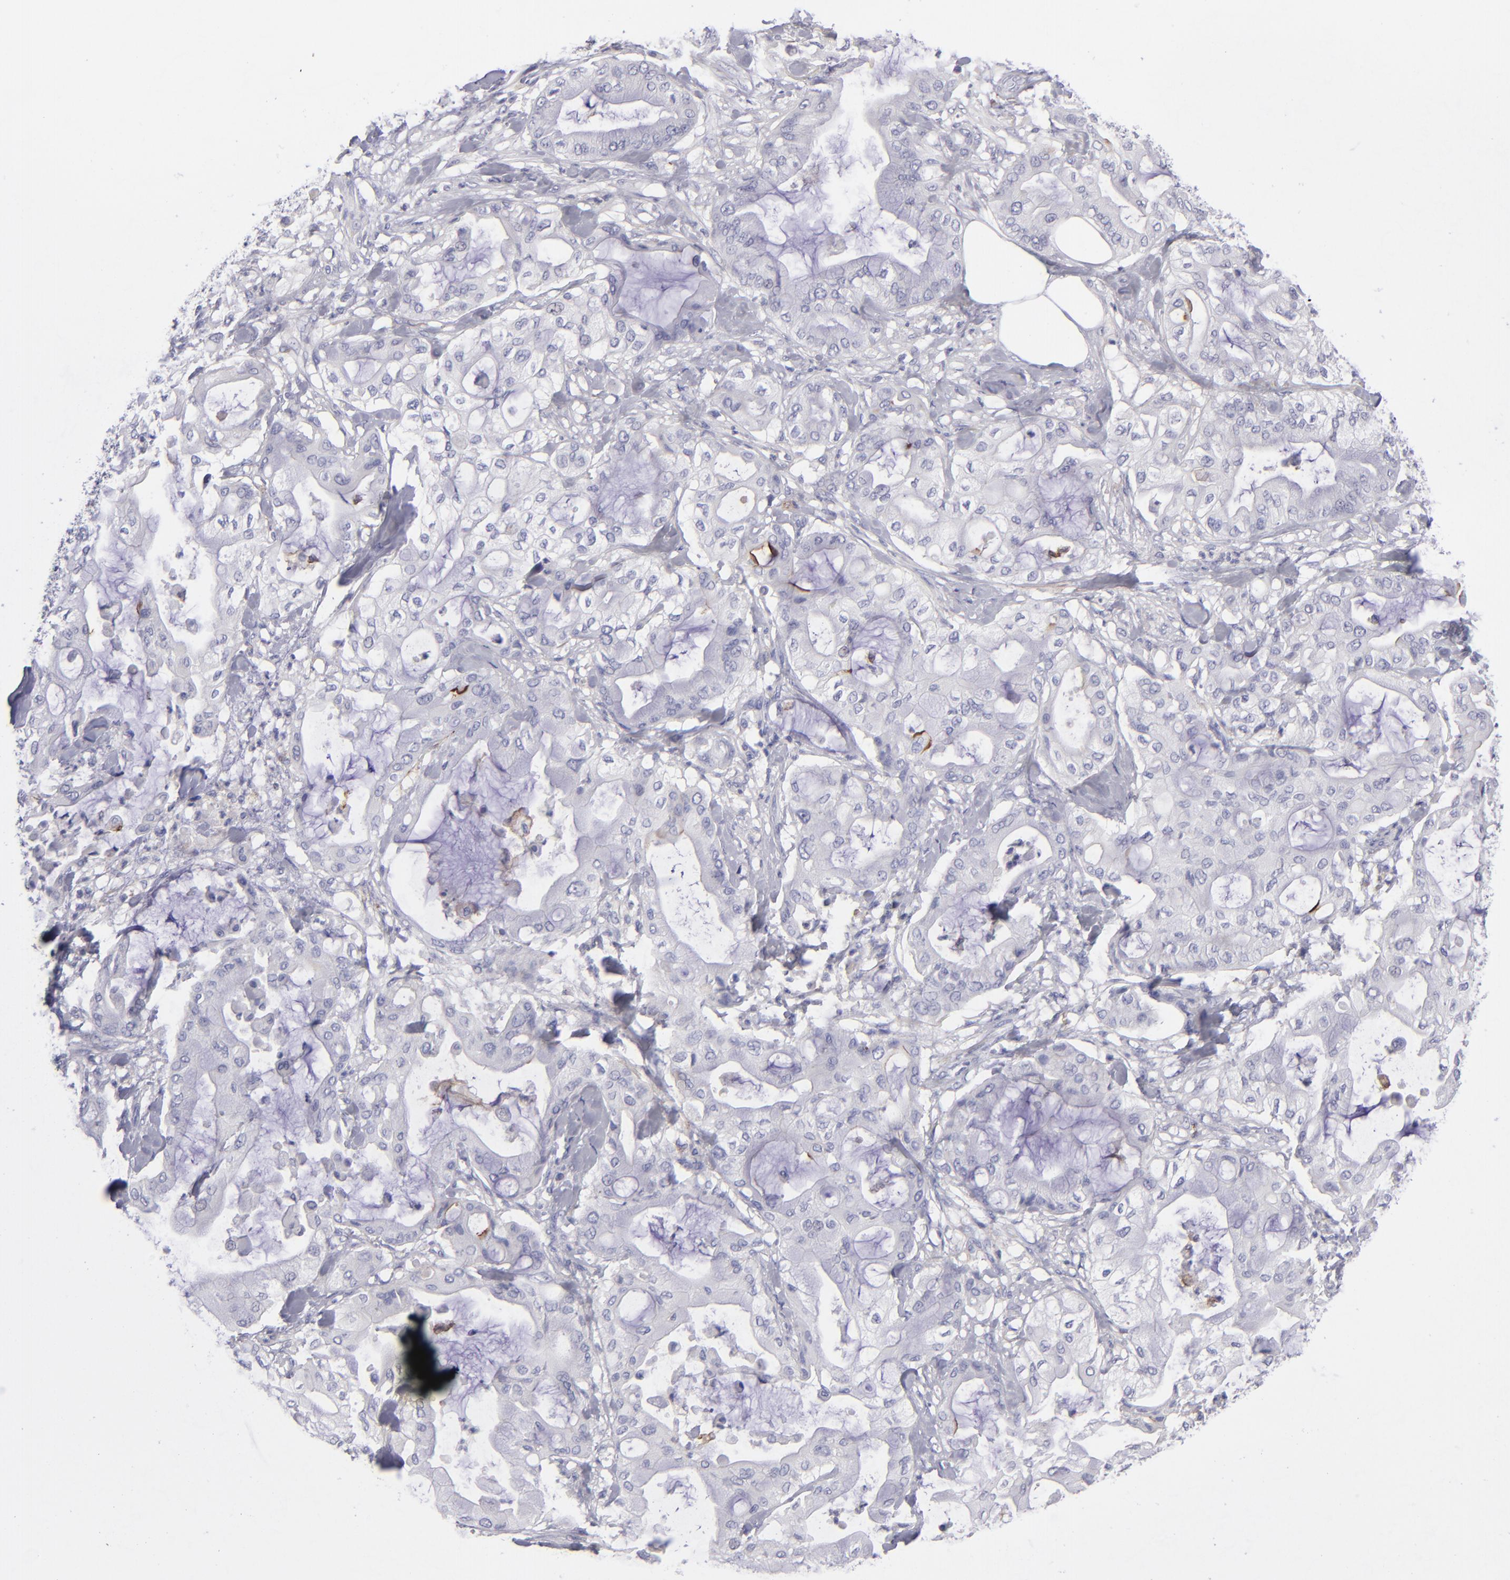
{"staining": {"intensity": "moderate", "quantity": "<25%", "location": "cytoplasmic/membranous"}, "tissue": "pancreatic cancer", "cell_type": "Tumor cells", "image_type": "cancer", "snomed": [{"axis": "morphology", "description": "Adenocarcinoma, NOS"}, {"axis": "morphology", "description": "Adenocarcinoma, metastatic, NOS"}, {"axis": "topography", "description": "Lymph node"}, {"axis": "topography", "description": "Pancreas"}, {"axis": "topography", "description": "Duodenum"}], "caption": "Immunohistochemistry (IHC) of human adenocarcinoma (pancreatic) shows low levels of moderate cytoplasmic/membranous staining in approximately <25% of tumor cells.", "gene": "ANPEP", "patient": {"sex": "female", "age": 64}}